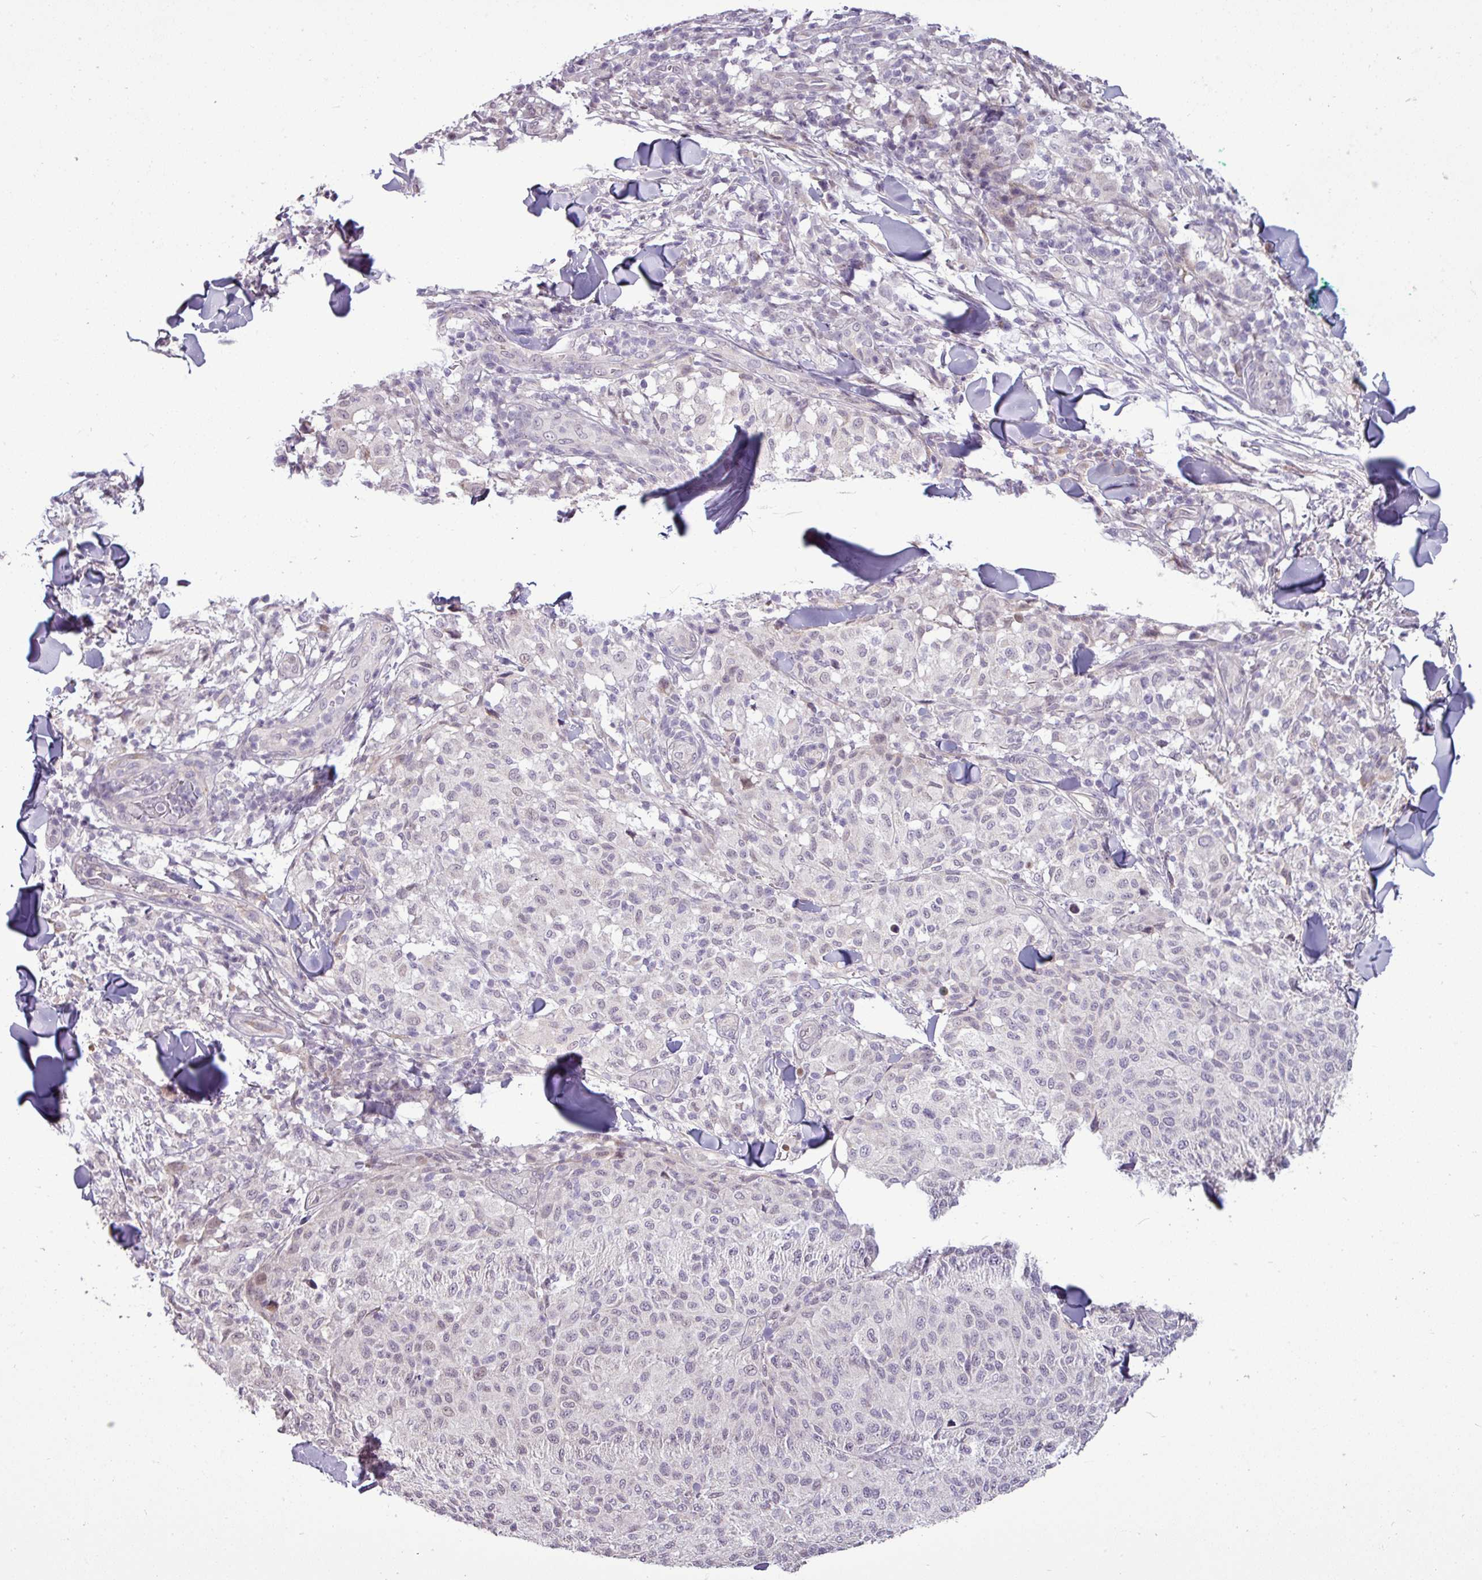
{"staining": {"intensity": "negative", "quantity": "none", "location": "none"}, "tissue": "melanoma", "cell_type": "Tumor cells", "image_type": "cancer", "snomed": [{"axis": "morphology", "description": "Malignant melanoma, NOS"}, {"axis": "topography", "description": "Skin"}], "caption": "Immunohistochemistry (IHC) image of neoplastic tissue: malignant melanoma stained with DAB exhibits no significant protein staining in tumor cells. (DAB (3,3'-diaminobenzidine) immunohistochemistry visualized using brightfield microscopy, high magnification).", "gene": "GPT2", "patient": {"sex": "male", "age": 66}}